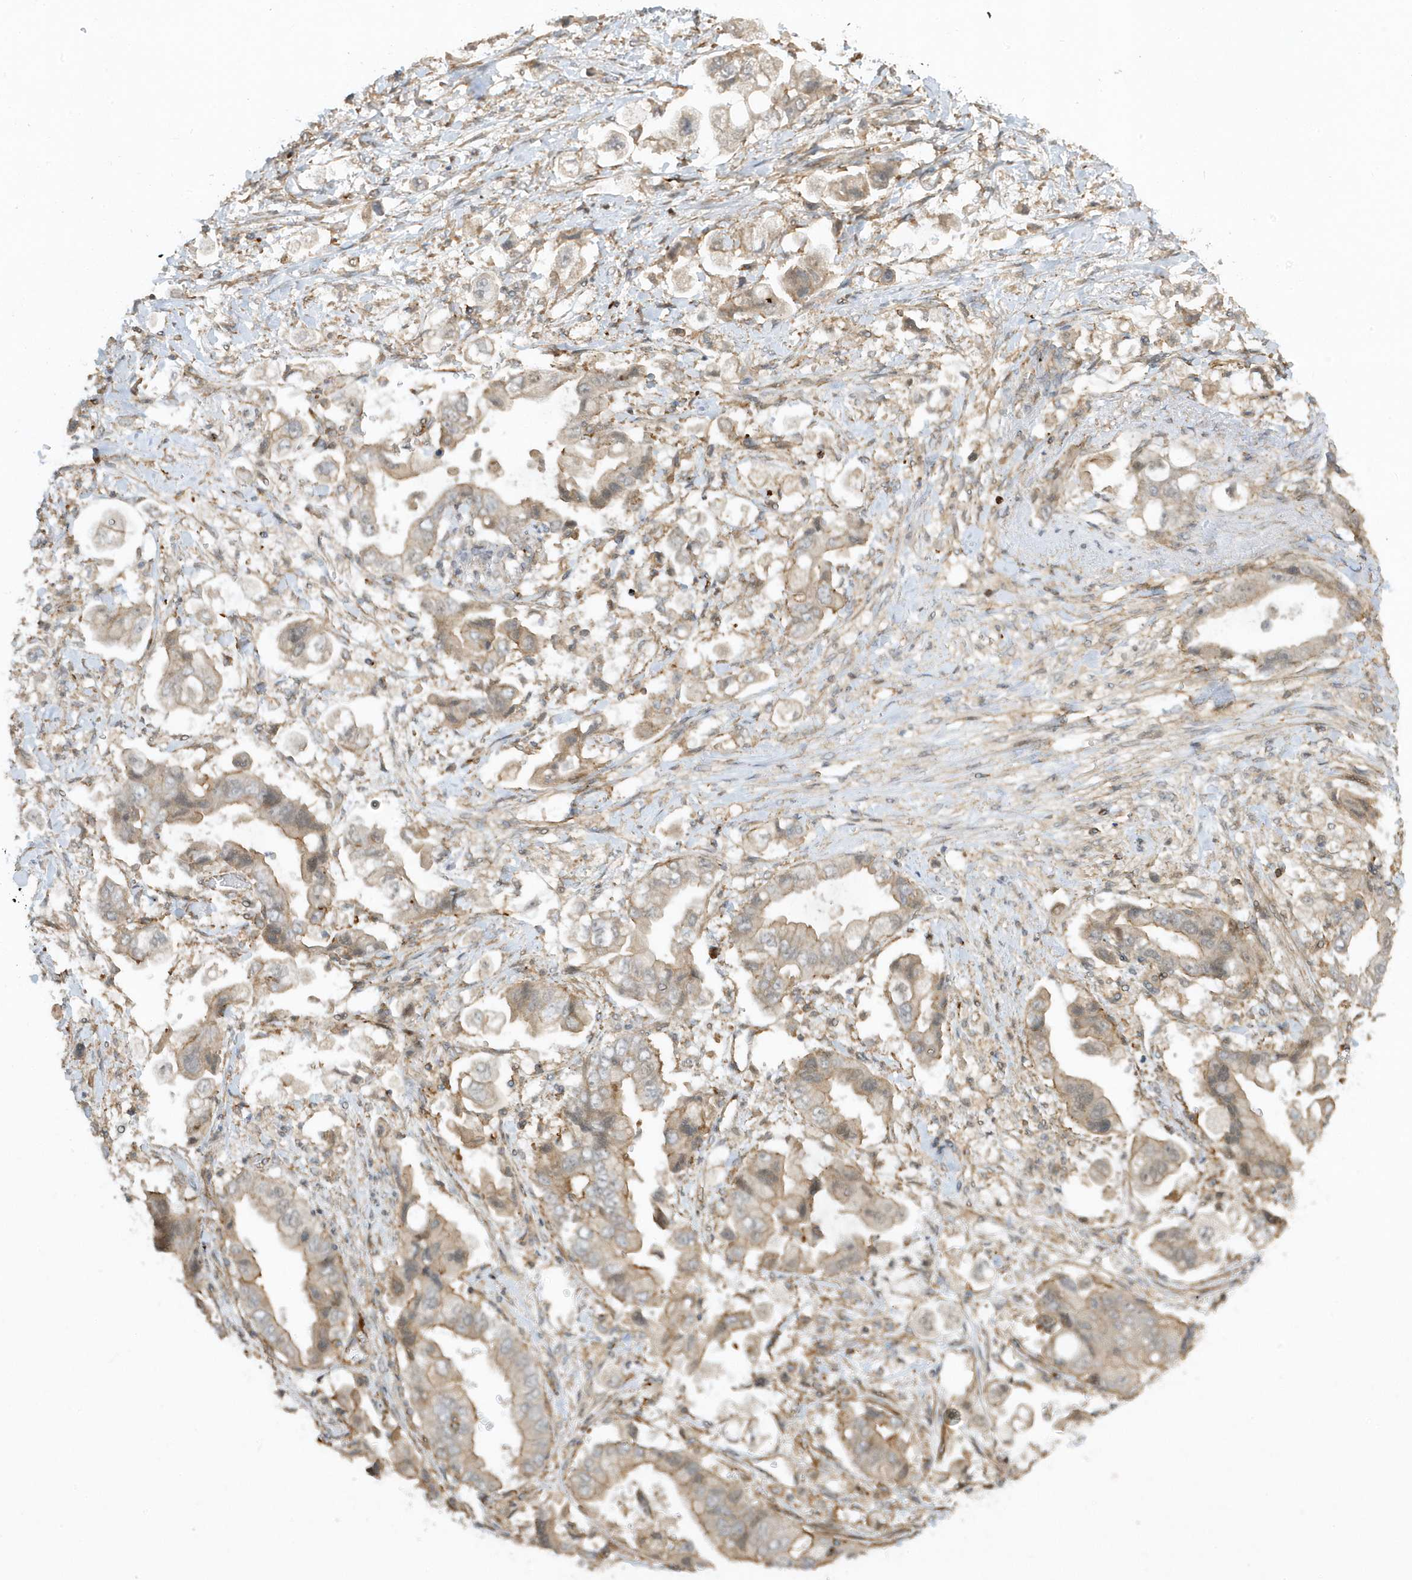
{"staining": {"intensity": "weak", "quantity": ">75%", "location": "cytoplasmic/membranous"}, "tissue": "stomach cancer", "cell_type": "Tumor cells", "image_type": "cancer", "snomed": [{"axis": "morphology", "description": "Adenocarcinoma, NOS"}, {"axis": "topography", "description": "Stomach"}], "caption": "Human stomach cancer stained for a protein (brown) demonstrates weak cytoplasmic/membranous positive expression in approximately >75% of tumor cells.", "gene": "ZBTB8A", "patient": {"sex": "male", "age": 62}}